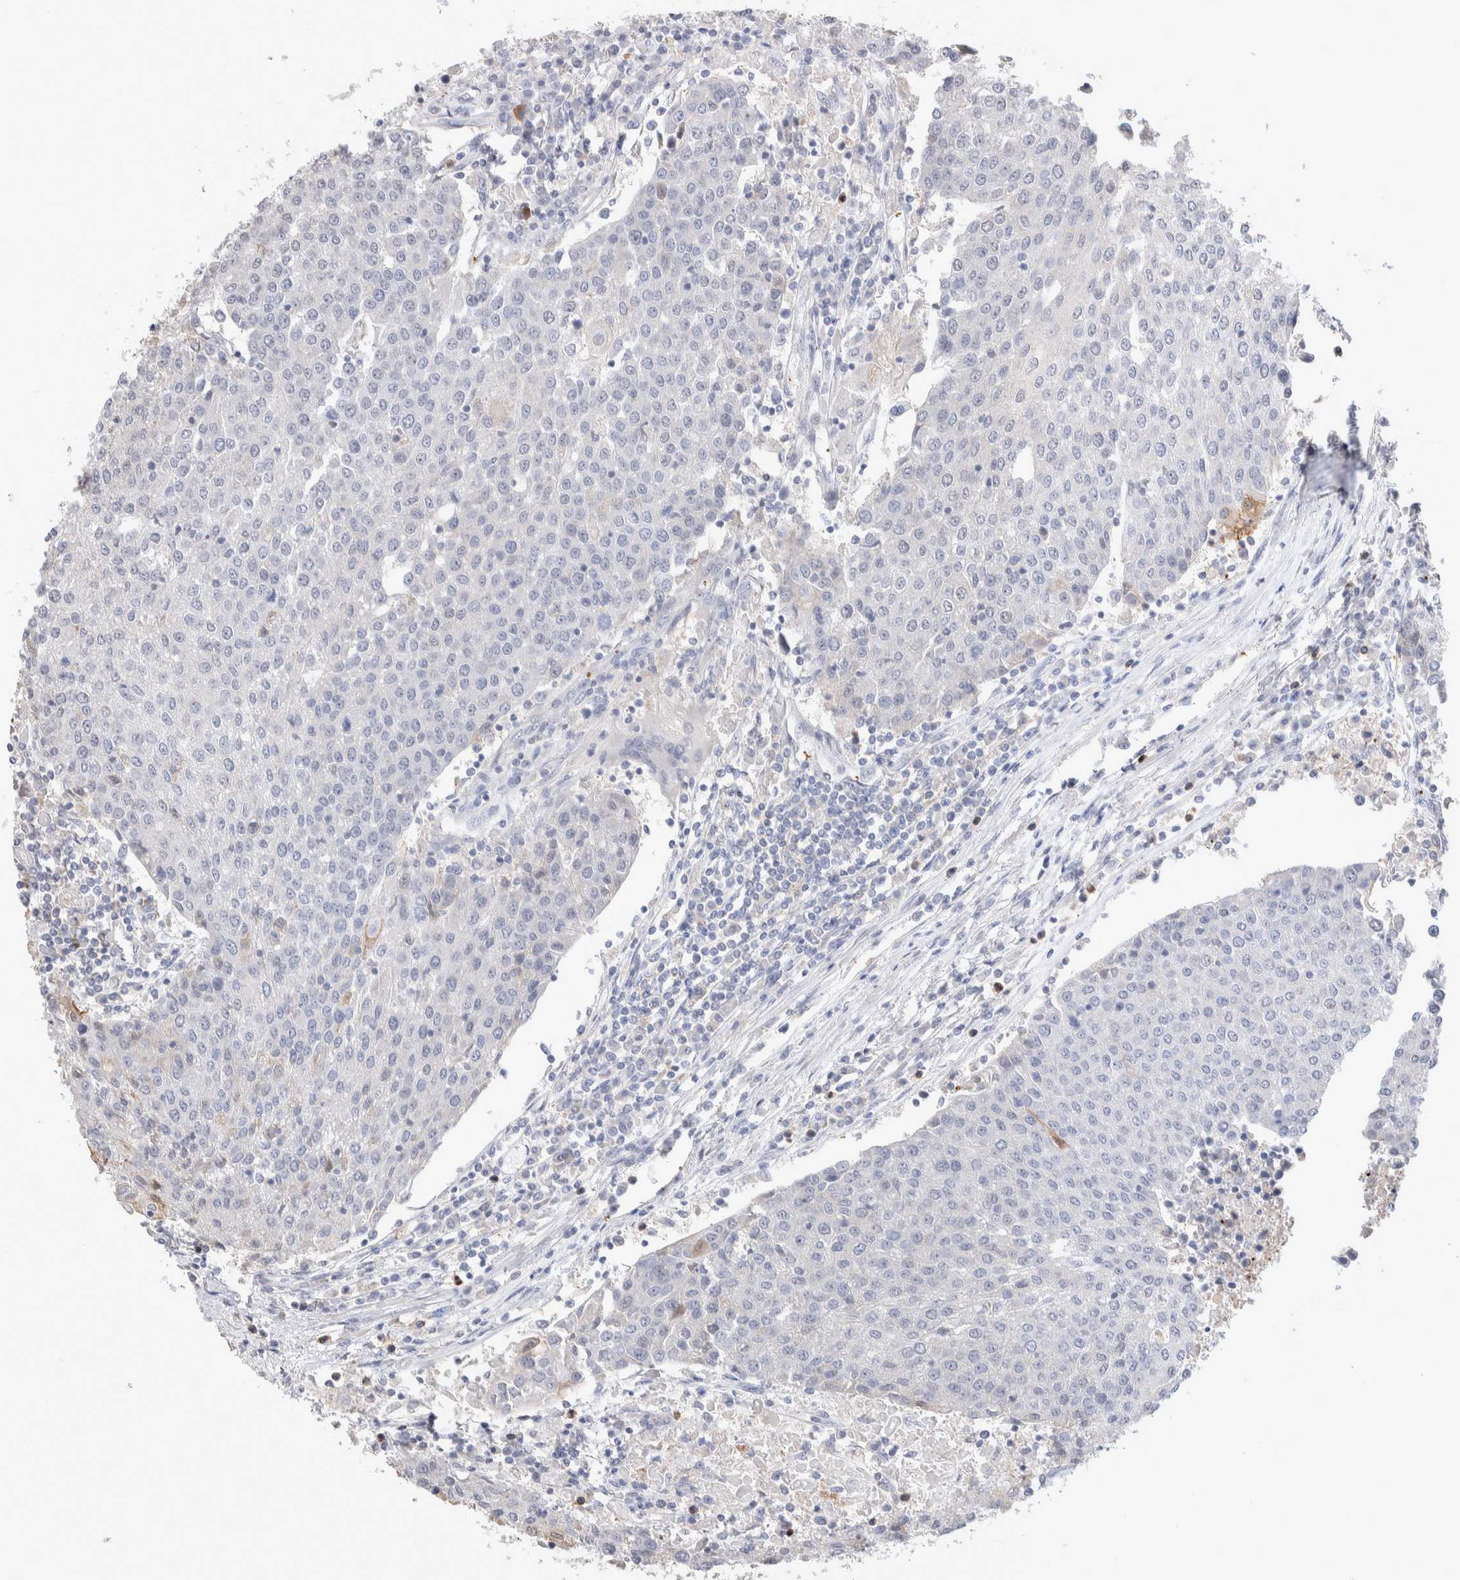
{"staining": {"intensity": "weak", "quantity": "<25%", "location": "cytoplasmic/membranous"}, "tissue": "urothelial cancer", "cell_type": "Tumor cells", "image_type": "cancer", "snomed": [{"axis": "morphology", "description": "Urothelial carcinoma, High grade"}, {"axis": "topography", "description": "Urinary bladder"}], "caption": "Immunohistochemical staining of human urothelial carcinoma (high-grade) exhibits no significant positivity in tumor cells.", "gene": "FFAR2", "patient": {"sex": "female", "age": 85}}